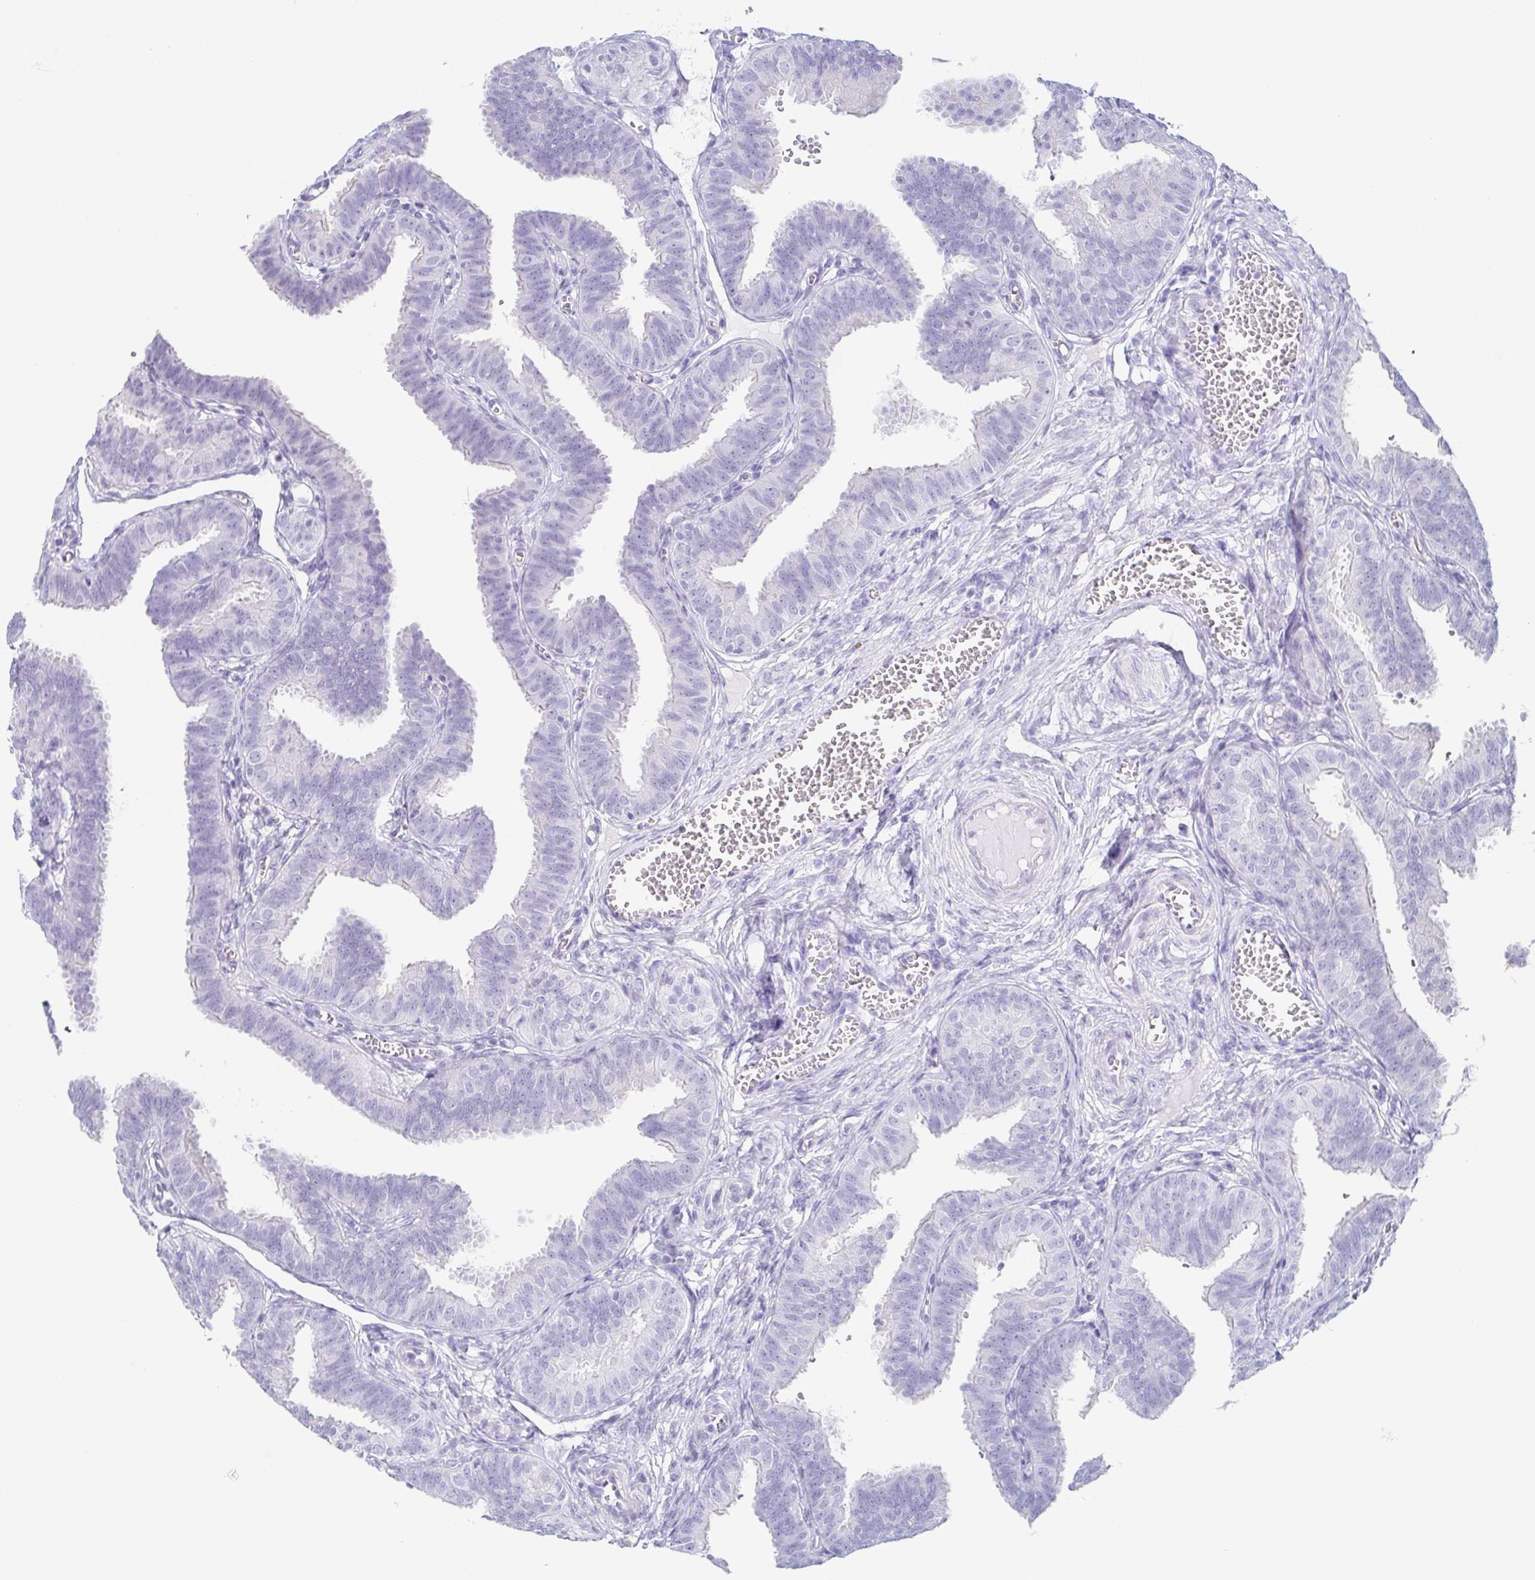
{"staining": {"intensity": "negative", "quantity": "none", "location": "none"}, "tissue": "fallopian tube", "cell_type": "Glandular cells", "image_type": "normal", "snomed": [{"axis": "morphology", "description": "Normal tissue, NOS"}, {"axis": "topography", "description": "Fallopian tube"}], "caption": "DAB (3,3'-diaminobenzidine) immunohistochemical staining of benign fallopian tube exhibits no significant staining in glandular cells. Nuclei are stained in blue.", "gene": "ENSG00000275778", "patient": {"sex": "female", "age": 25}}